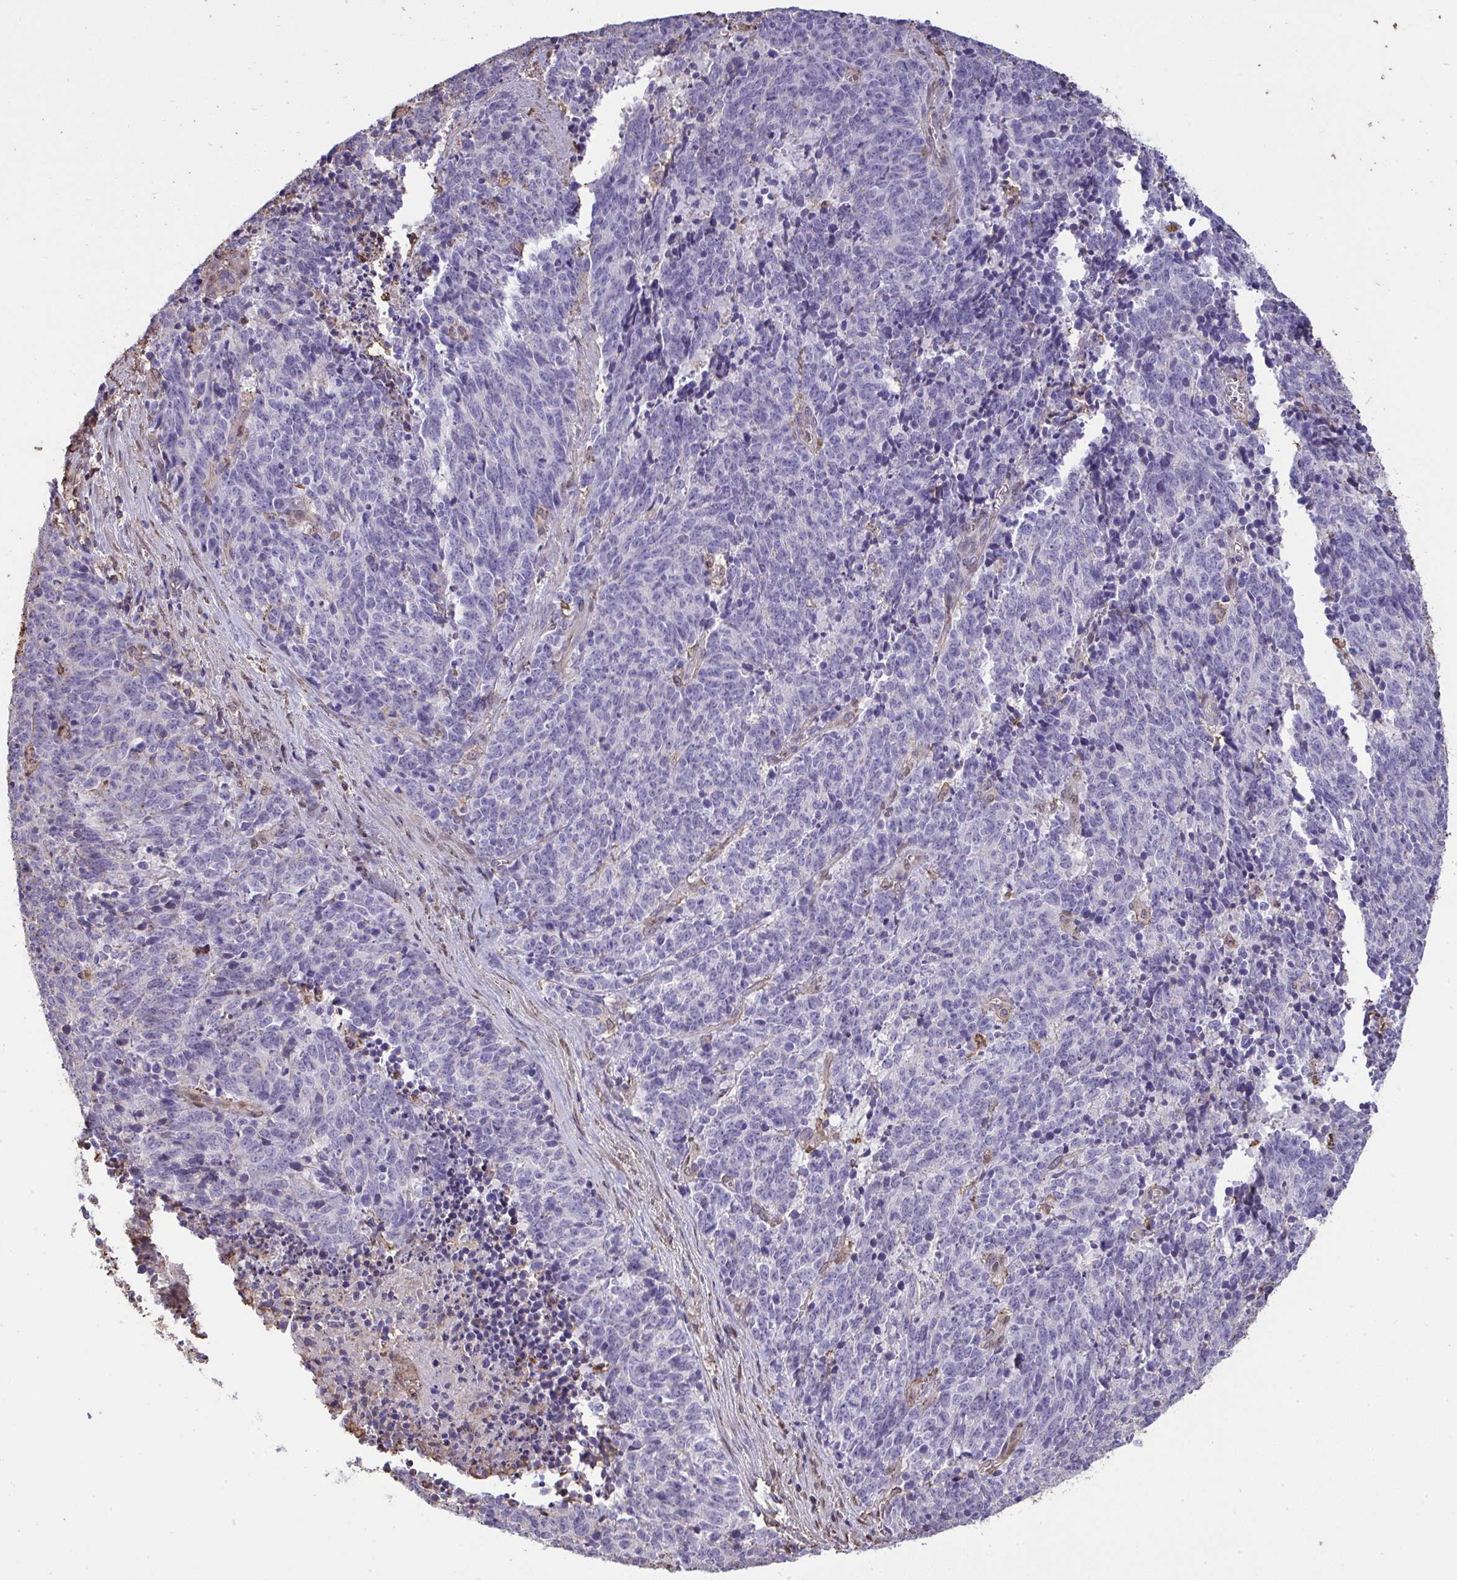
{"staining": {"intensity": "negative", "quantity": "none", "location": "none"}, "tissue": "cervical cancer", "cell_type": "Tumor cells", "image_type": "cancer", "snomed": [{"axis": "morphology", "description": "Squamous cell carcinoma, NOS"}, {"axis": "topography", "description": "Cervix"}], "caption": "The IHC image has no significant expression in tumor cells of squamous cell carcinoma (cervical) tissue. Brightfield microscopy of IHC stained with DAB (3,3'-diaminobenzidine) (brown) and hematoxylin (blue), captured at high magnification.", "gene": "ANXA5", "patient": {"sex": "female", "age": 29}}